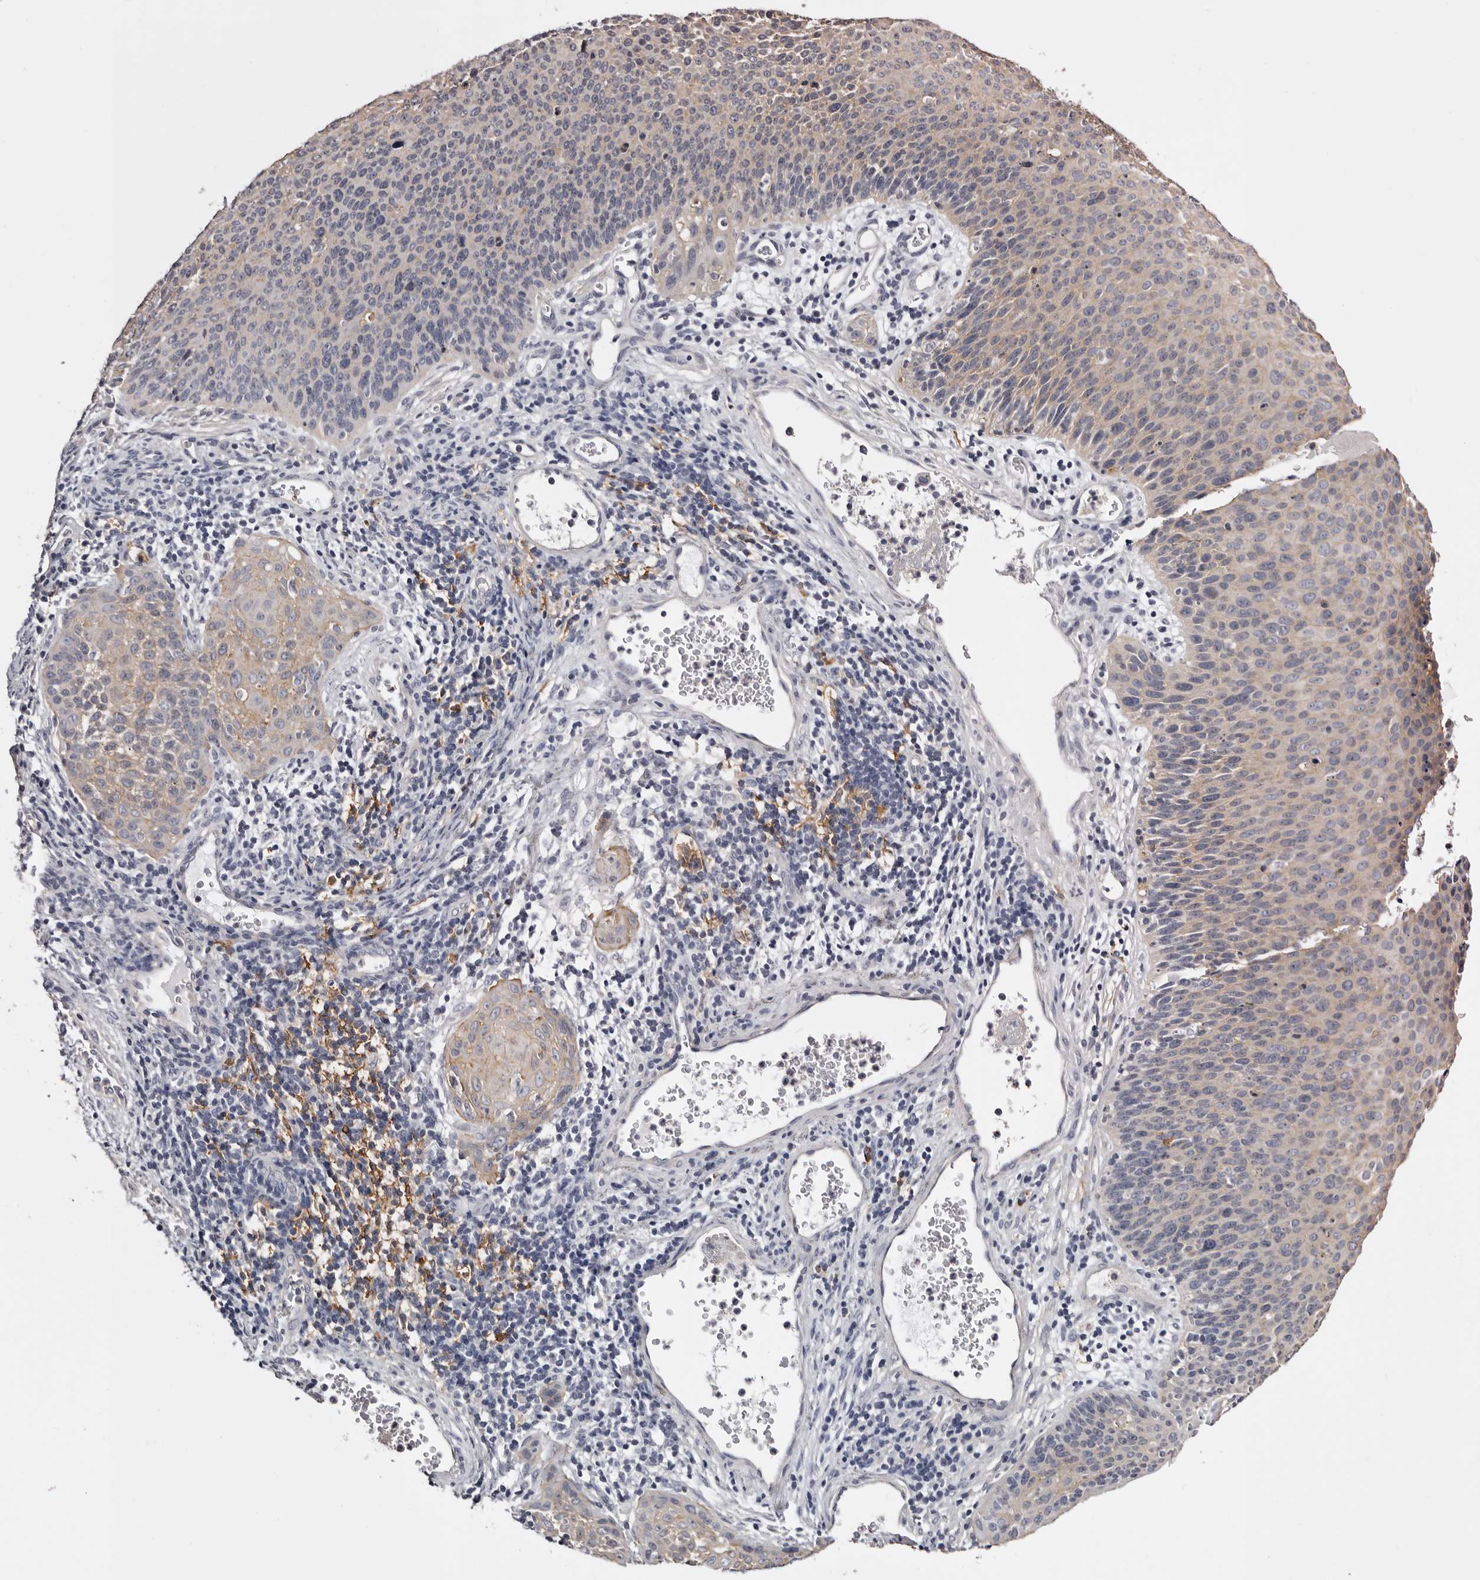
{"staining": {"intensity": "weak", "quantity": ">75%", "location": "cytoplasmic/membranous"}, "tissue": "cervical cancer", "cell_type": "Tumor cells", "image_type": "cancer", "snomed": [{"axis": "morphology", "description": "Squamous cell carcinoma, NOS"}, {"axis": "topography", "description": "Cervix"}], "caption": "Immunohistochemical staining of human cervical cancer (squamous cell carcinoma) exhibits weak cytoplasmic/membranous protein positivity in about >75% of tumor cells.", "gene": "LAD1", "patient": {"sex": "female", "age": 55}}